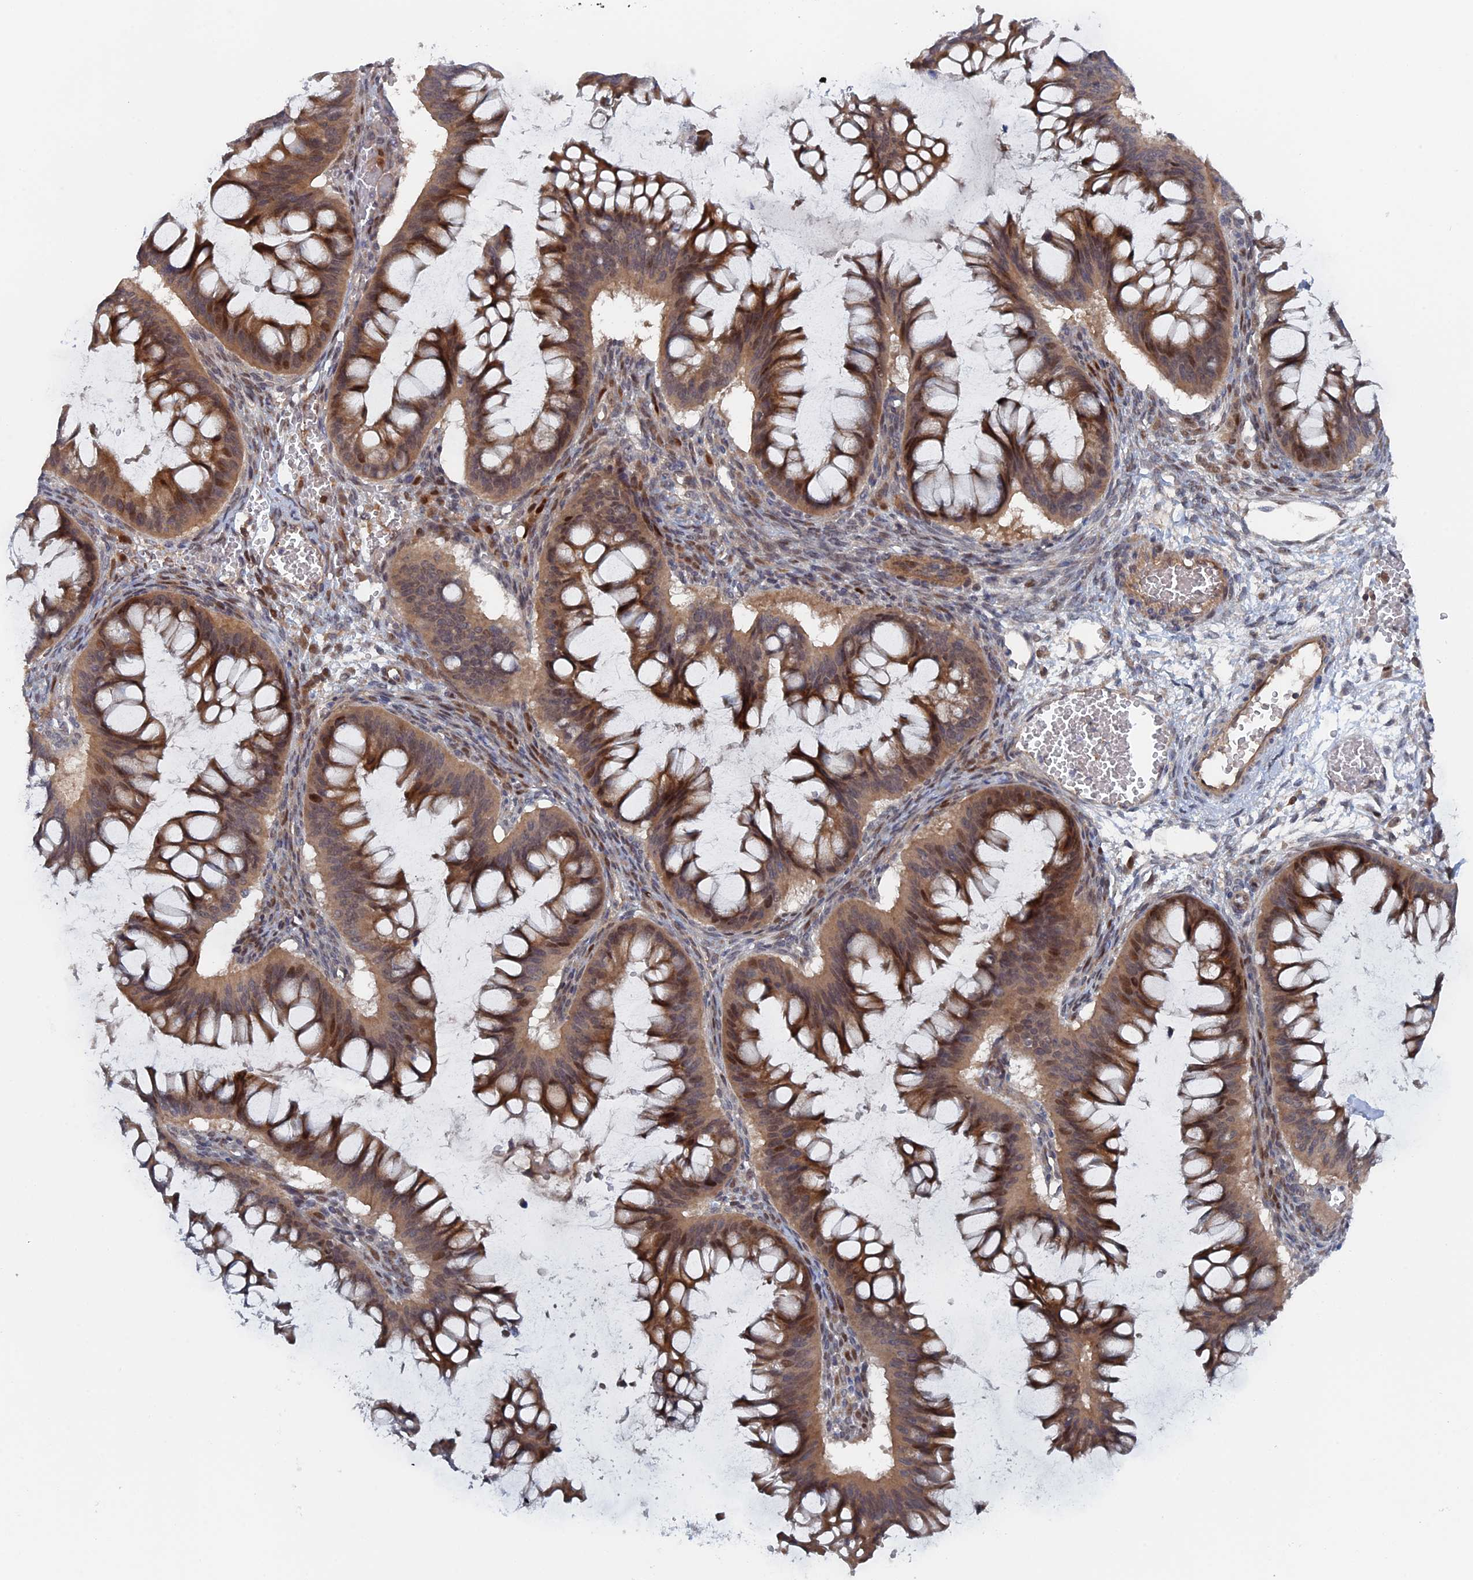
{"staining": {"intensity": "moderate", "quantity": ">75%", "location": "cytoplasmic/membranous,nuclear"}, "tissue": "ovarian cancer", "cell_type": "Tumor cells", "image_type": "cancer", "snomed": [{"axis": "morphology", "description": "Cystadenocarcinoma, mucinous, NOS"}, {"axis": "topography", "description": "Ovary"}], "caption": "Immunohistochemistry (IHC) histopathology image of neoplastic tissue: human ovarian mucinous cystadenocarcinoma stained using immunohistochemistry displays medium levels of moderate protein expression localized specifically in the cytoplasmic/membranous and nuclear of tumor cells, appearing as a cytoplasmic/membranous and nuclear brown color.", "gene": "ELOVL6", "patient": {"sex": "female", "age": 73}}